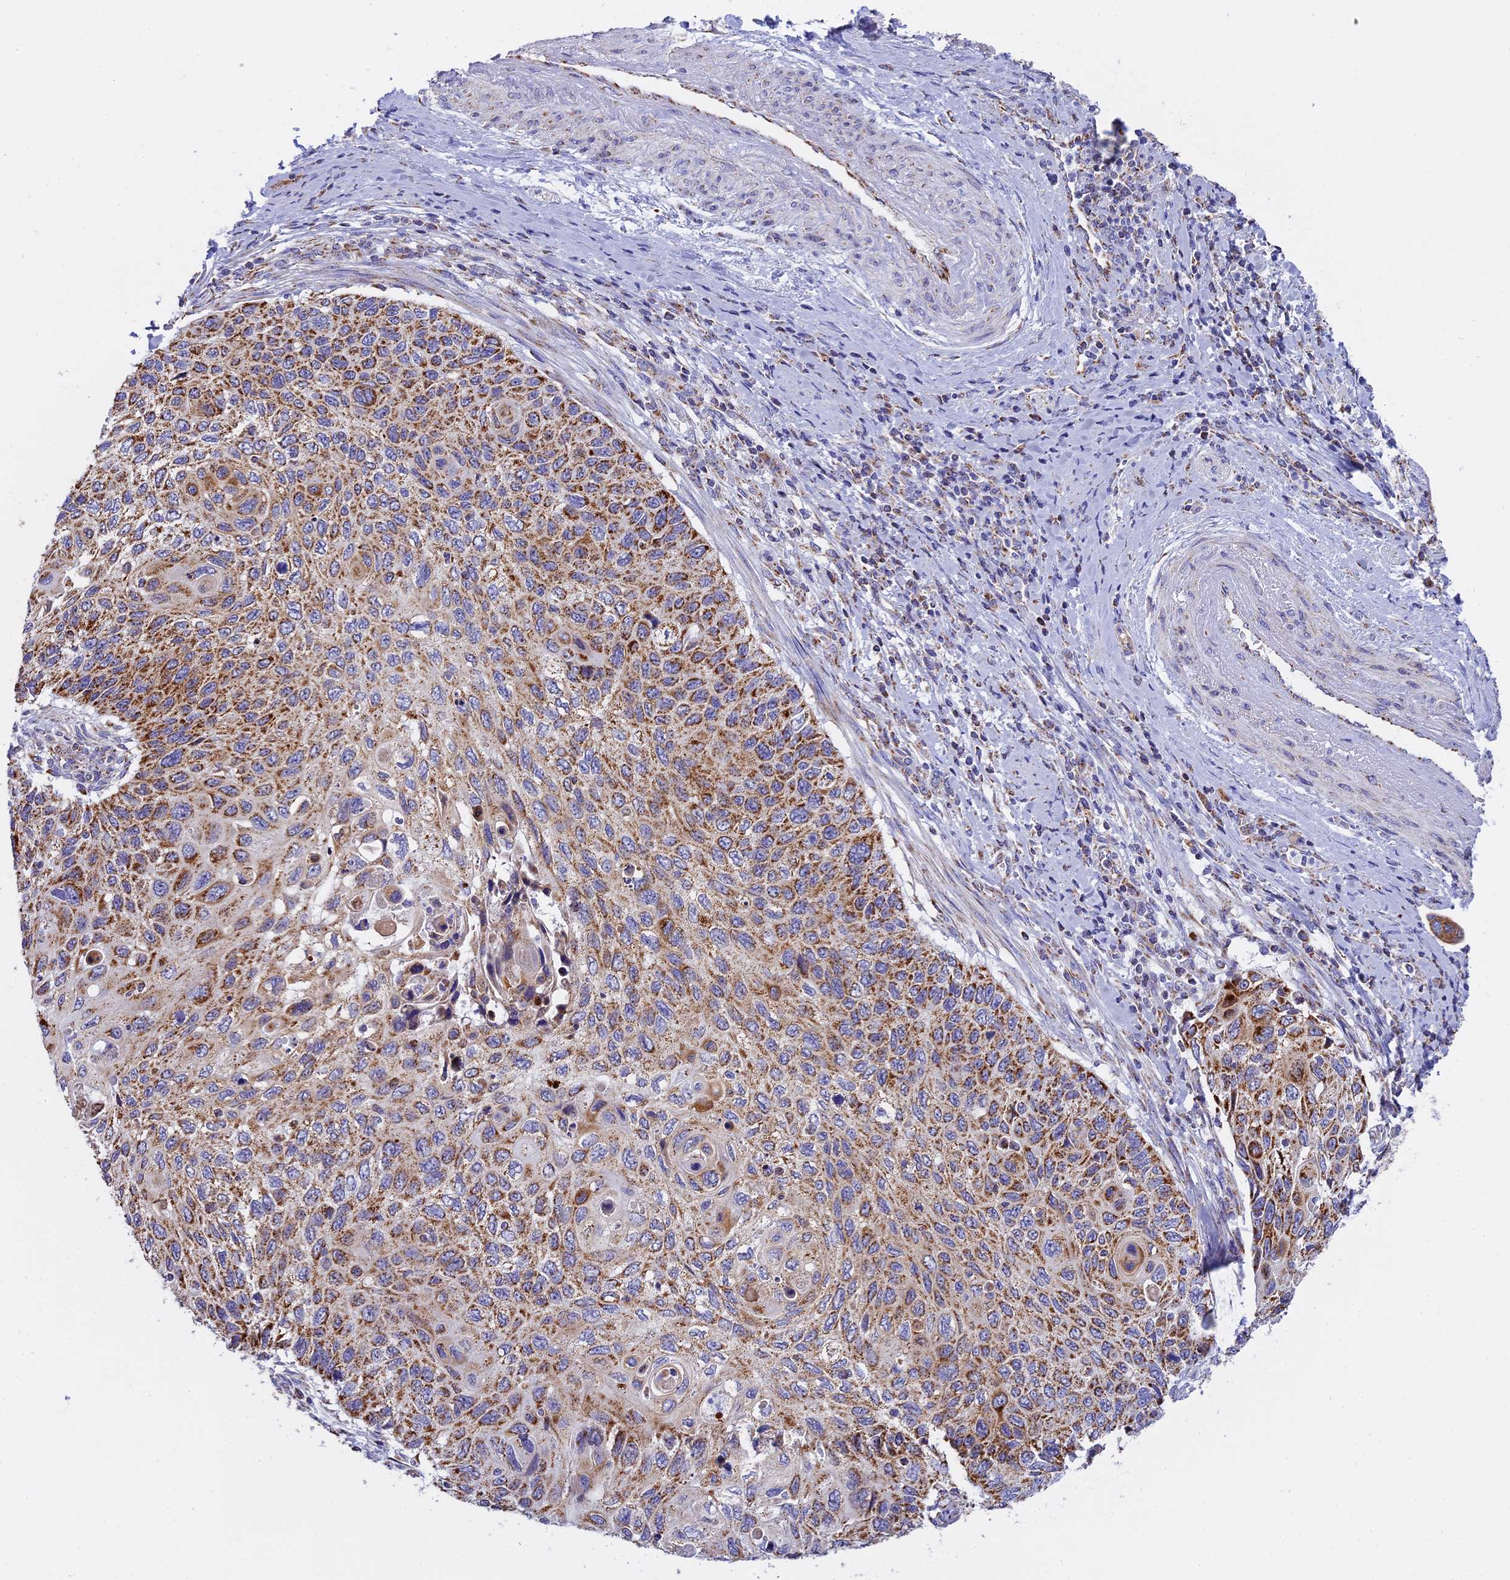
{"staining": {"intensity": "moderate", "quantity": ">75%", "location": "cytoplasmic/membranous"}, "tissue": "cervical cancer", "cell_type": "Tumor cells", "image_type": "cancer", "snomed": [{"axis": "morphology", "description": "Squamous cell carcinoma, NOS"}, {"axis": "topography", "description": "Cervix"}], "caption": "Cervical cancer stained with a protein marker demonstrates moderate staining in tumor cells.", "gene": "MRPS34", "patient": {"sex": "female", "age": 70}}